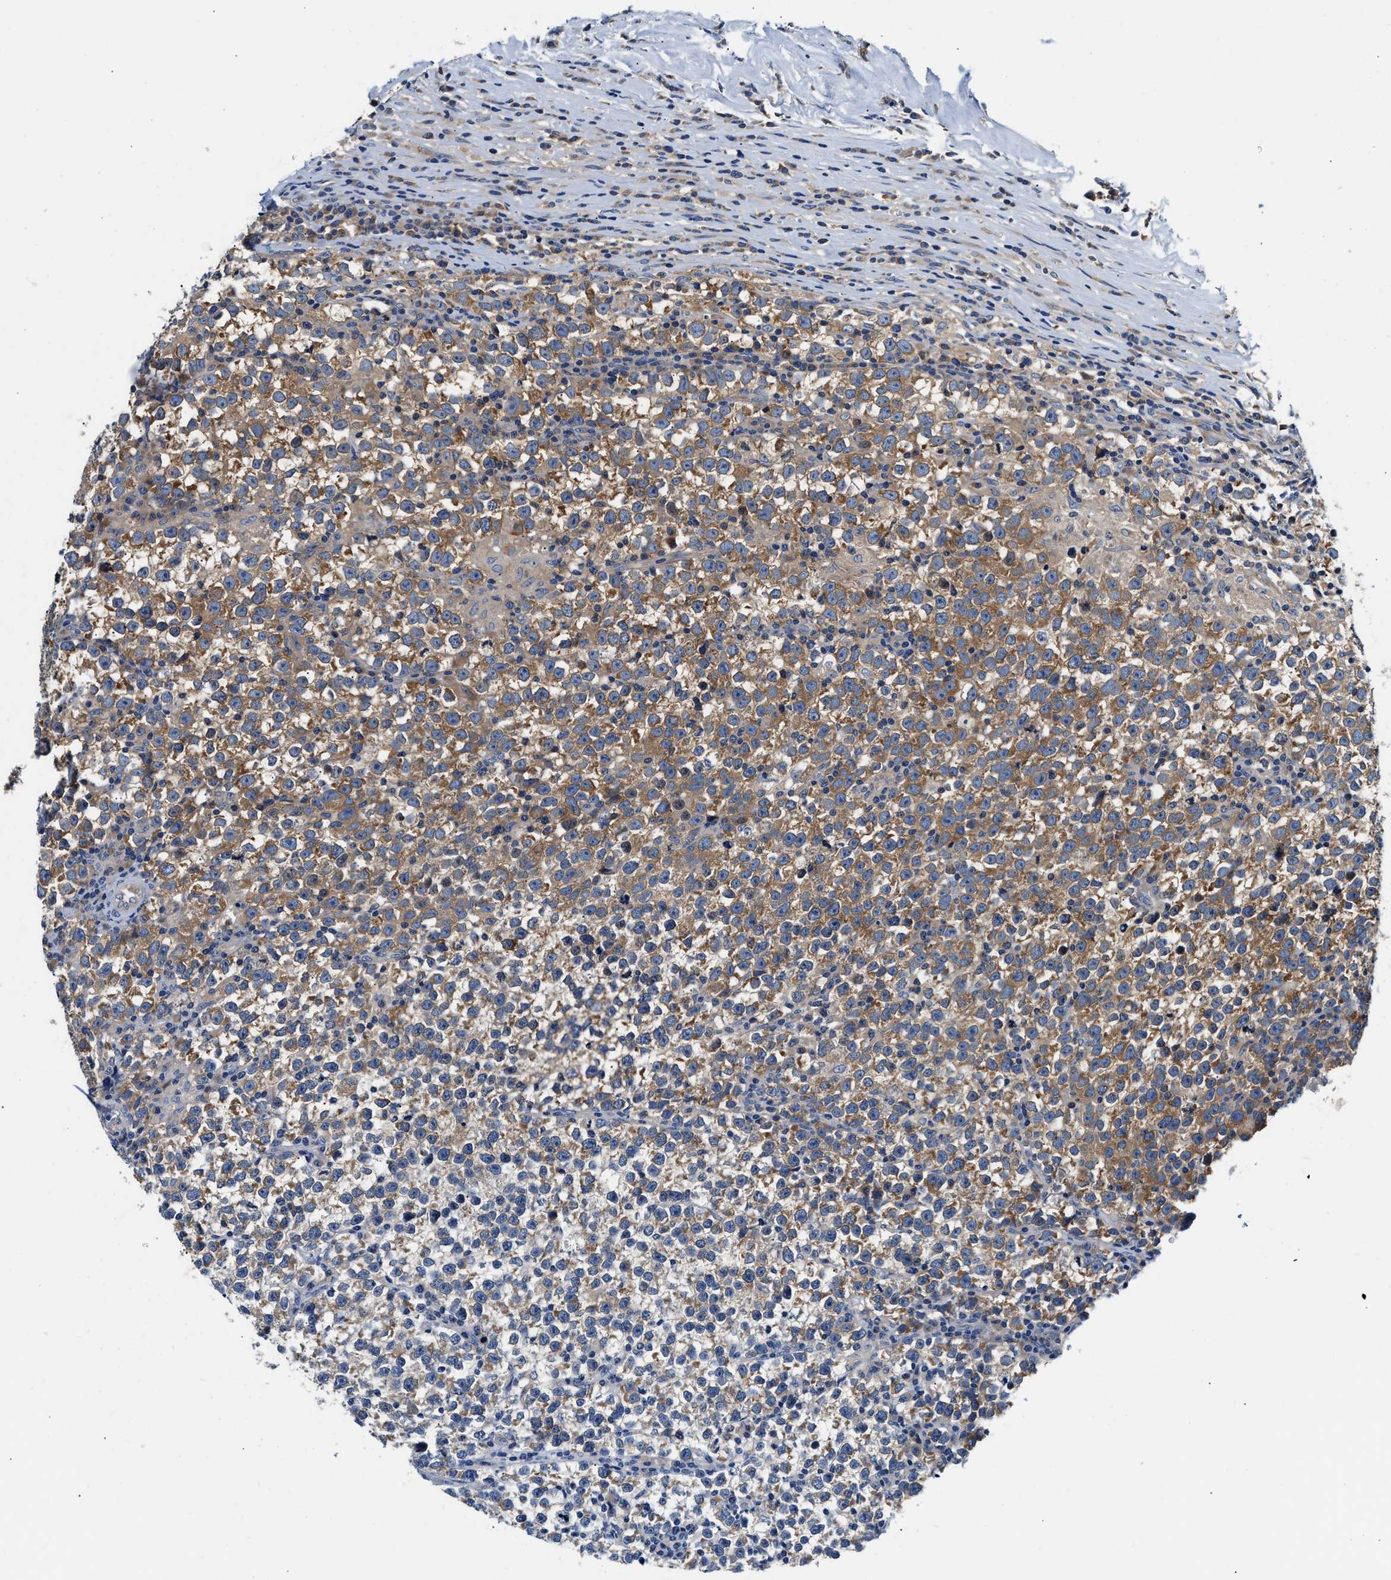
{"staining": {"intensity": "moderate", "quantity": "25%-75%", "location": "cytoplasmic/membranous"}, "tissue": "testis cancer", "cell_type": "Tumor cells", "image_type": "cancer", "snomed": [{"axis": "morphology", "description": "Normal tissue, NOS"}, {"axis": "morphology", "description": "Seminoma, NOS"}, {"axis": "topography", "description": "Testis"}], "caption": "Testis seminoma stained with immunohistochemistry demonstrates moderate cytoplasmic/membranous positivity in about 25%-75% of tumor cells. The staining was performed using DAB to visualize the protein expression in brown, while the nuclei were stained in blue with hematoxylin (Magnification: 20x).", "gene": "FAM185A", "patient": {"sex": "male", "age": 43}}